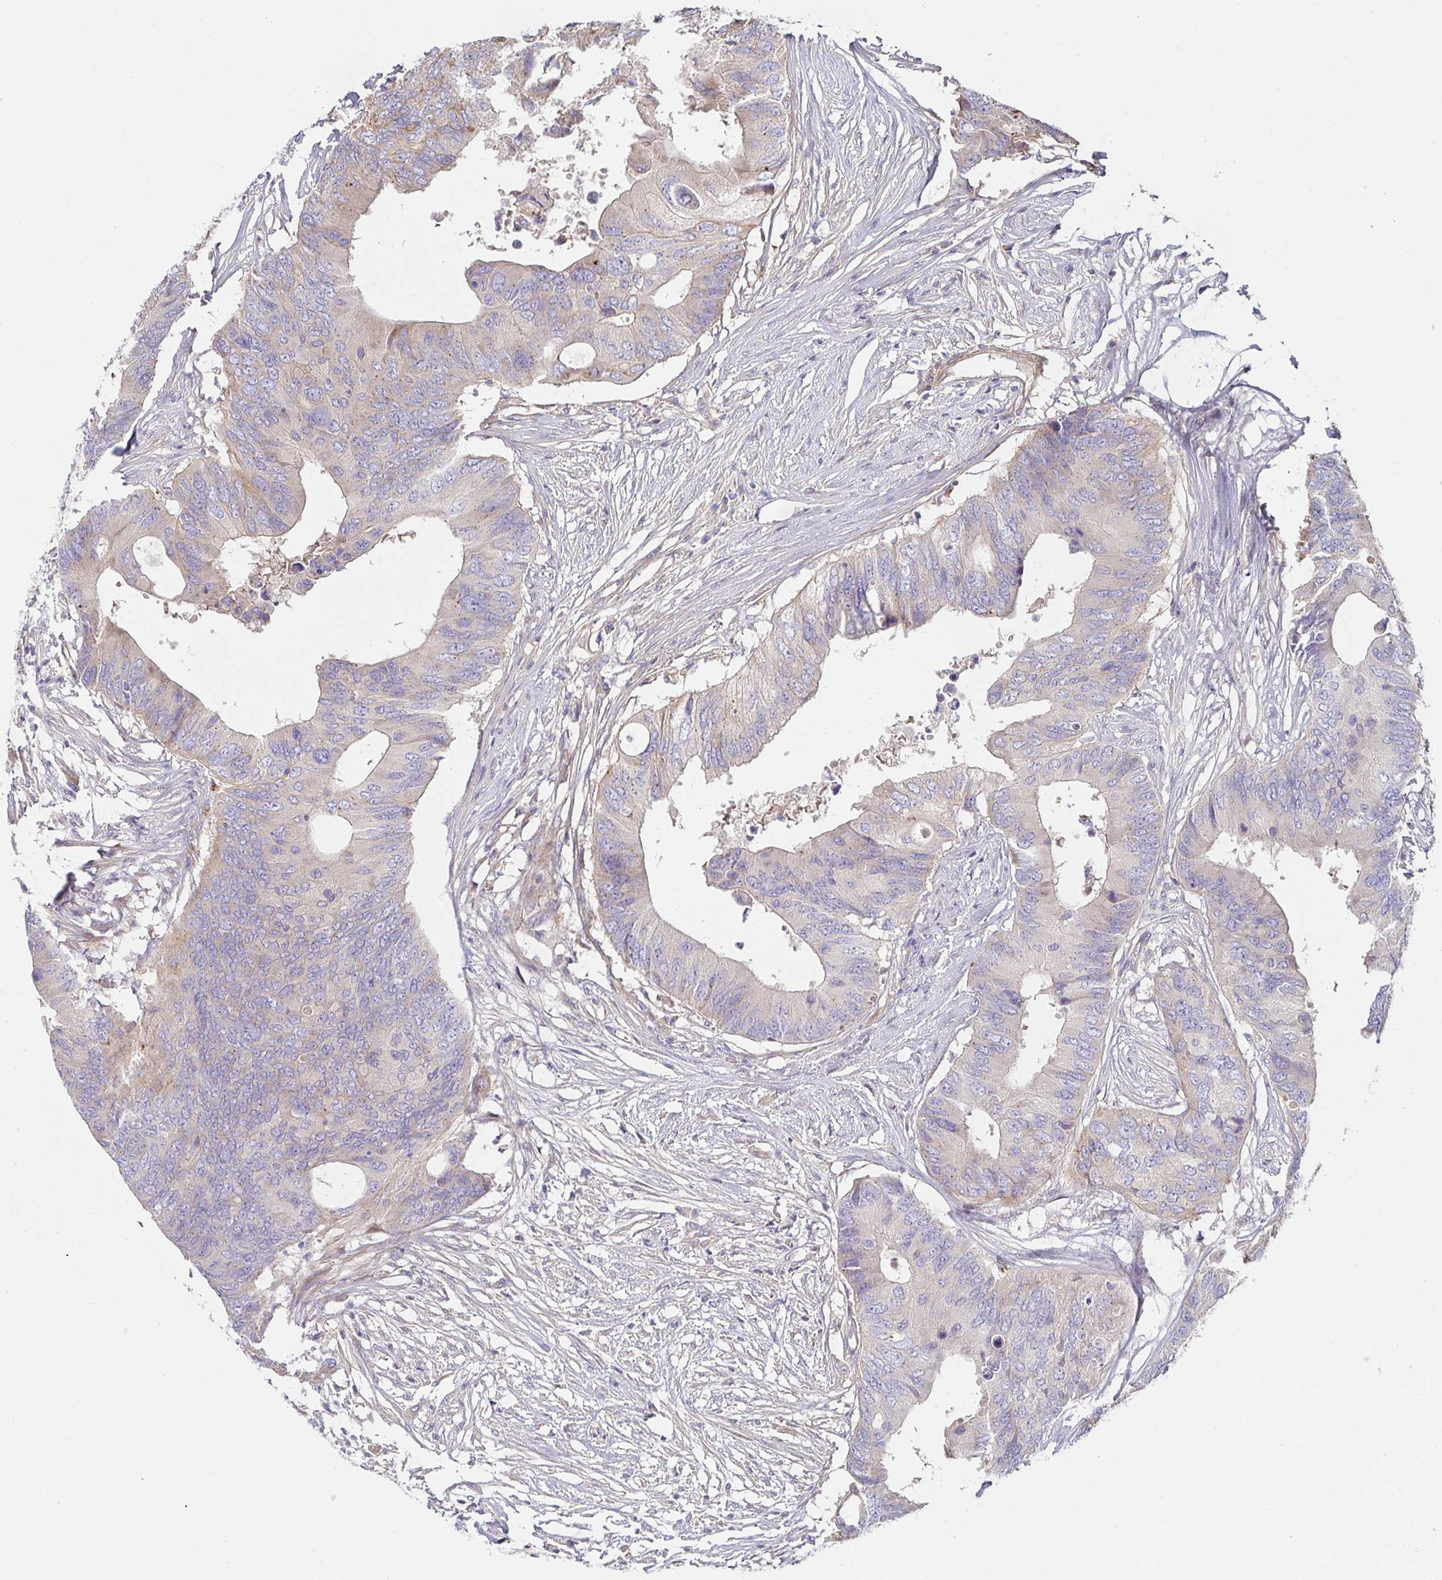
{"staining": {"intensity": "weak", "quantity": "25%-75%", "location": "cytoplasmic/membranous"}, "tissue": "colorectal cancer", "cell_type": "Tumor cells", "image_type": "cancer", "snomed": [{"axis": "morphology", "description": "Adenocarcinoma, NOS"}, {"axis": "topography", "description": "Colon"}], "caption": "Immunohistochemical staining of colorectal adenocarcinoma shows low levels of weak cytoplasmic/membranous protein positivity in about 25%-75% of tumor cells.", "gene": "METTL22", "patient": {"sex": "male", "age": 71}}